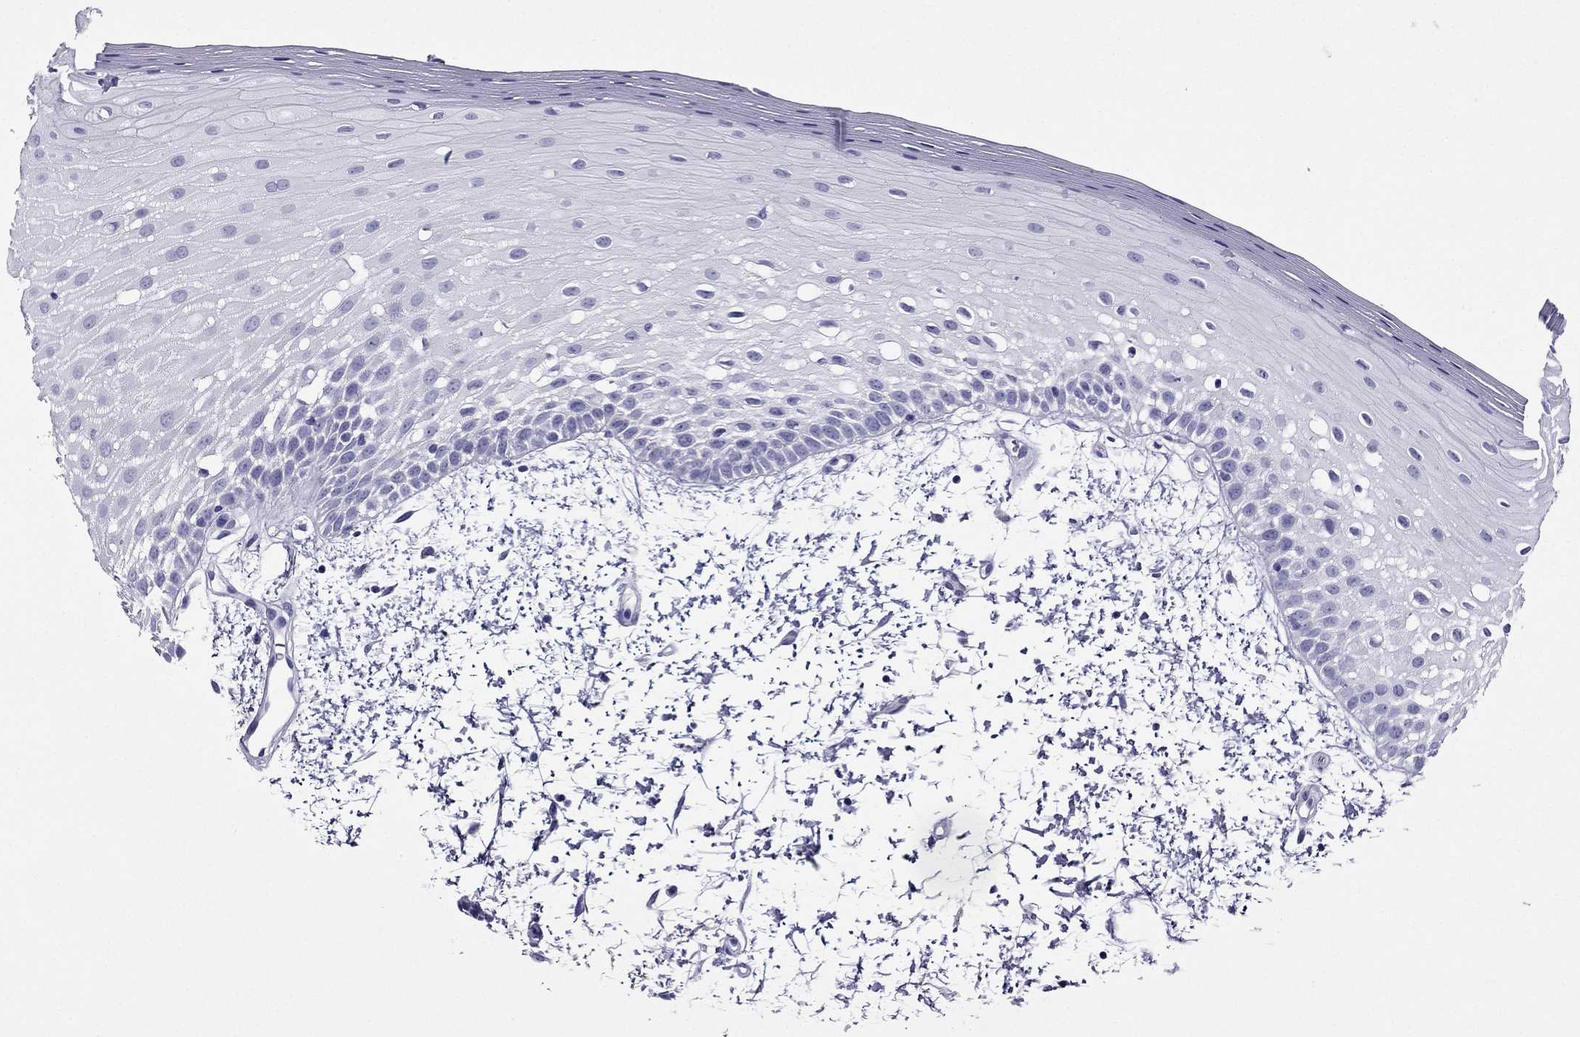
{"staining": {"intensity": "negative", "quantity": "none", "location": "none"}, "tissue": "oral mucosa", "cell_type": "Squamous epithelial cells", "image_type": "normal", "snomed": [{"axis": "morphology", "description": "Normal tissue, NOS"}, {"axis": "morphology", "description": "Squamous cell carcinoma, NOS"}, {"axis": "topography", "description": "Oral tissue"}, {"axis": "topography", "description": "Head-Neck"}], "caption": "DAB (3,3'-diaminobenzidine) immunohistochemical staining of normal oral mucosa exhibits no significant positivity in squamous epithelial cells. (DAB (3,3'-diaminobenzidine) IHC, high magnification).", "gene": "ZNF541", "patient": {"sex": "female", "age": 75}}